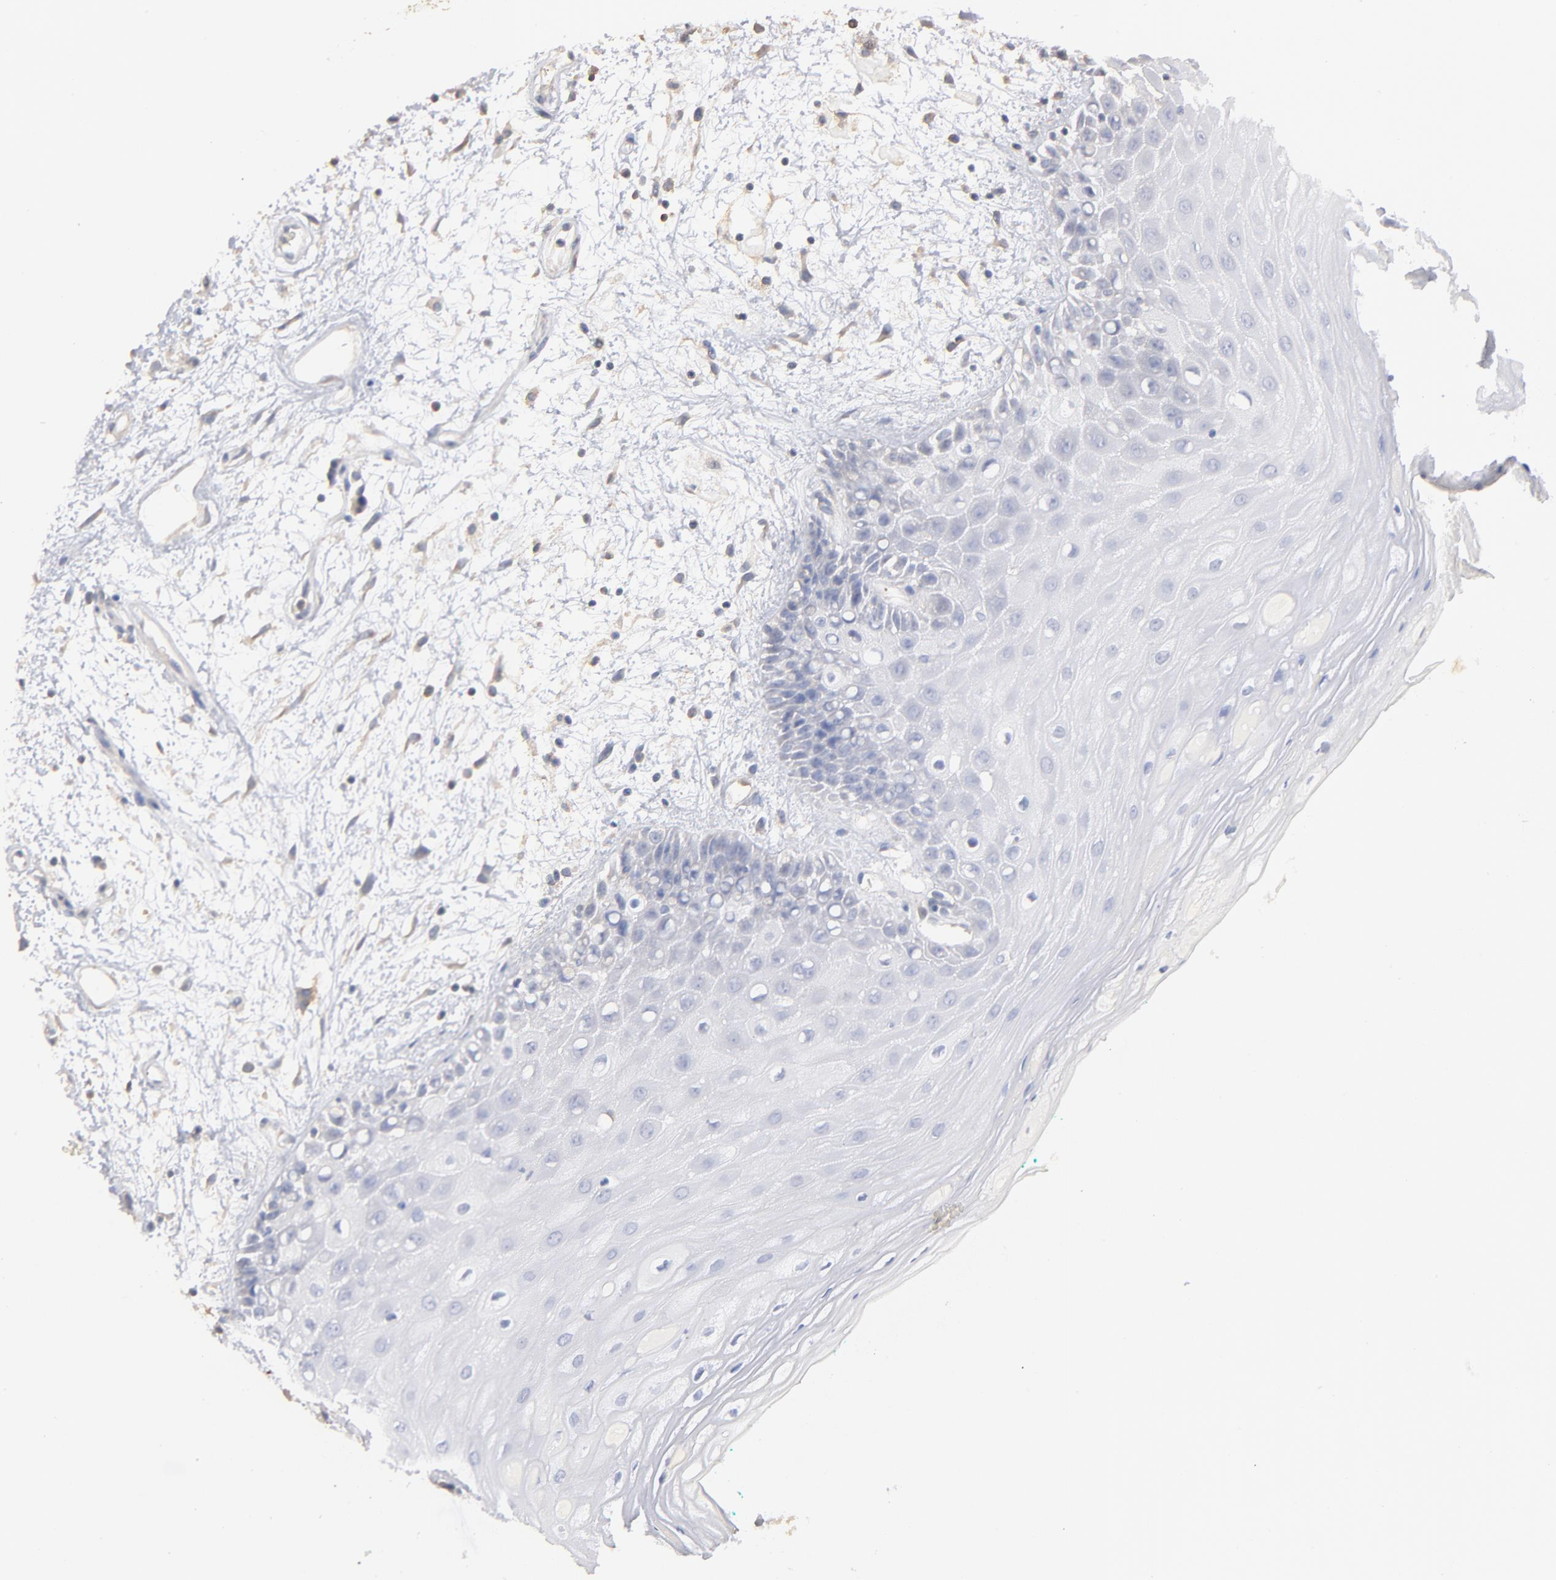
{"staining": {"intensity": "negative", "quantity": "none", "location": "none"}, "tissue": "oral mucosa", "cell_type": "Squamous epithelial cells", "image_type": "normal", "snomed": [{"axis": "morphology", "description": "Normal tissue, NOS"}, {"axis": "morphology", "description": "Squamous cell carcinoma, NOS"}, {"axis": "topography", "description": "Skeletal muscle"}, {"axis": "topography", "description": "Oral tissue"}, {"axis": "topography", "description": "Head-Neck"}], "caption": "Photomicrograph shows no significant protein staining in squamous epithelial cells of benign oral mucosa.", "gene": "ITGA8", "patient": {"sex": "female", "age": 84}}